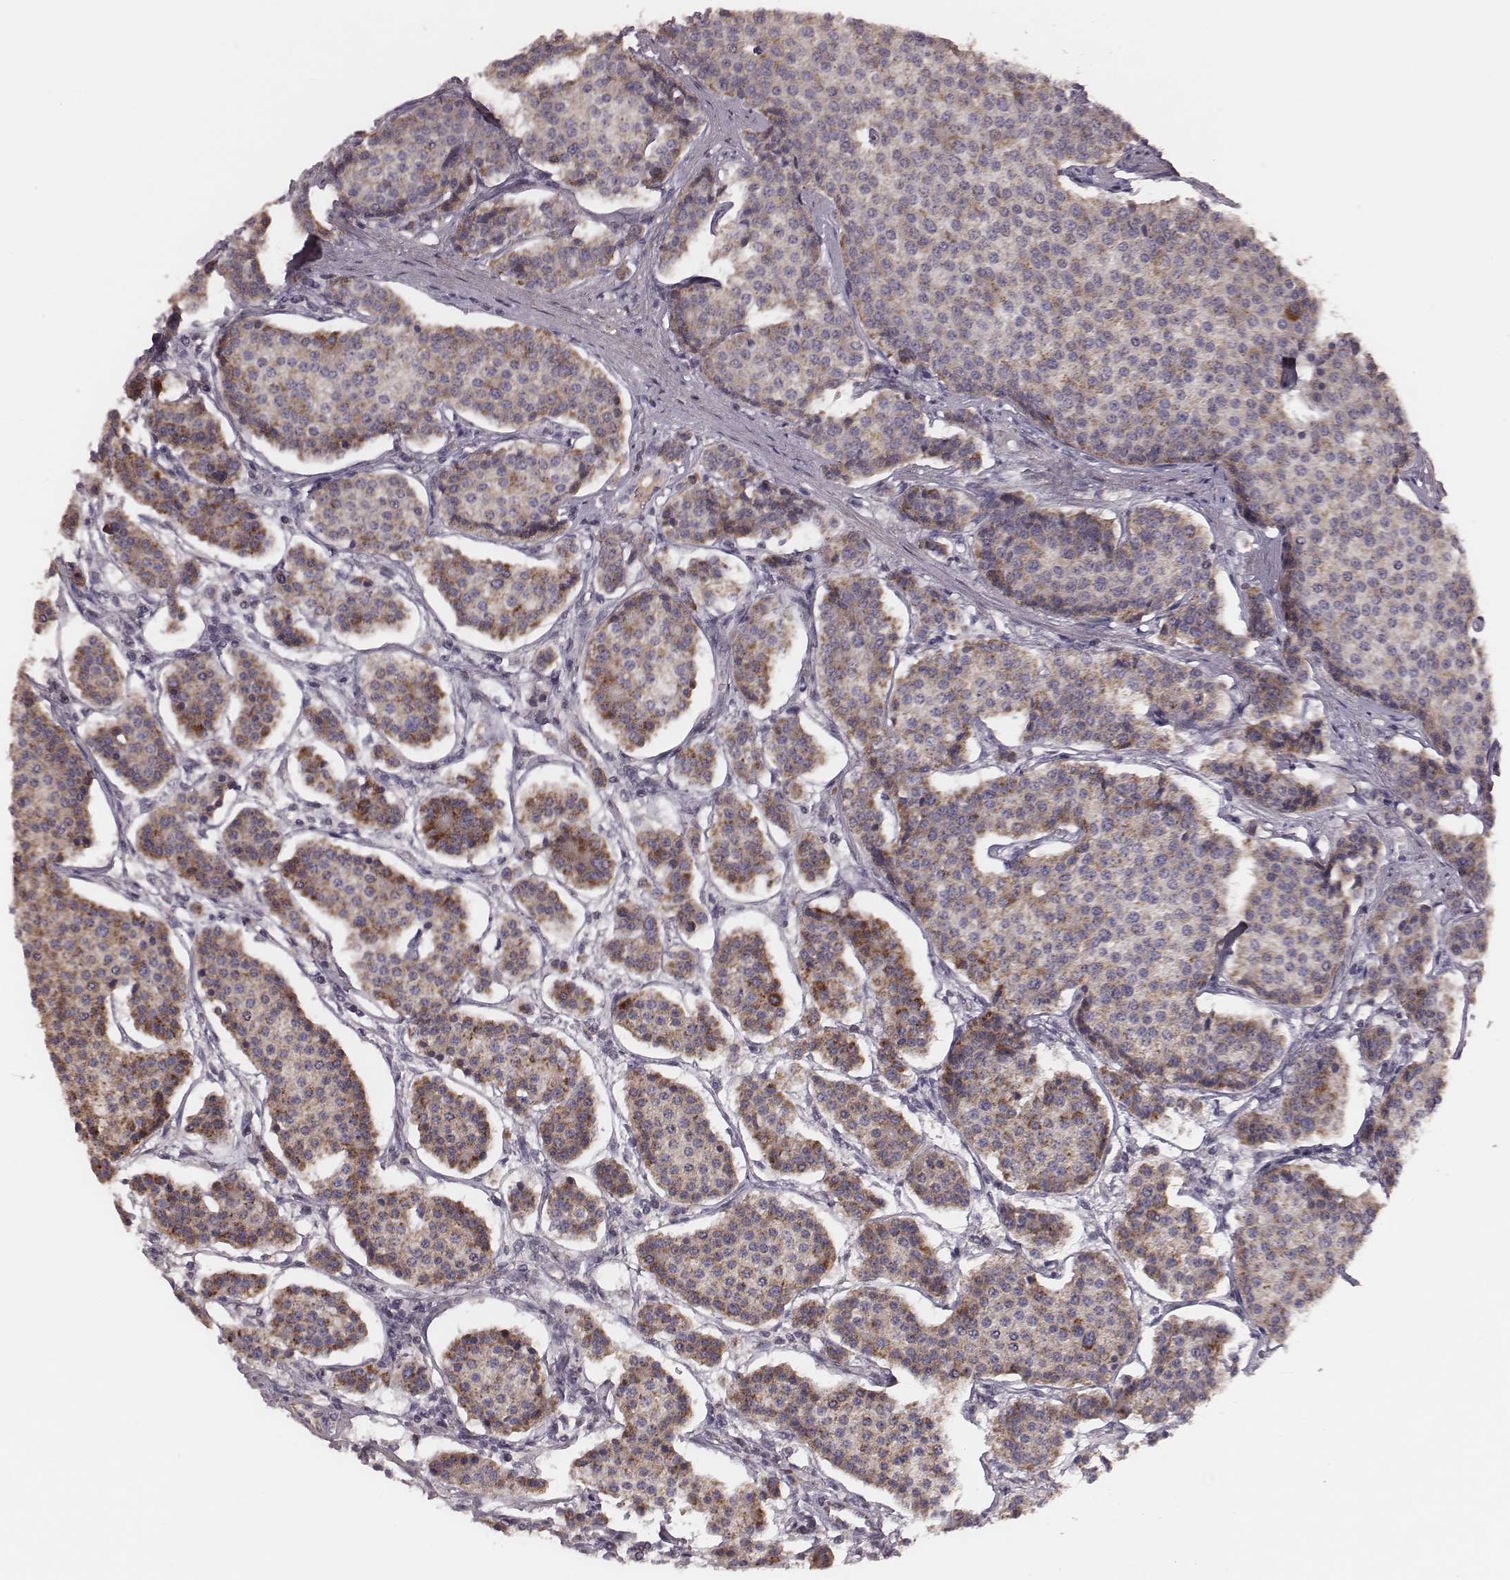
{"staining": {"intensity": "moderate", "quantity": "25%-75%", "location": "cytoplasmic/membranous"}, "tissue": "carcinoid", "cell_type": "Tumor cells", "image_type": "cancer", "snomed": [{"axis": "morphology", "description": "Carcinoid, malignant, NOS"}, {"axis": "topography", "description": "Small intestine"}], "caption": "A medium amount of moderate cytoplasmic/membranous positivity is identified in approximately 25%-75% of tumor cells in carcinoid tissue. (DAB (3,3'-diaminobenzidine) IHC, brown staining for protein, blue staining for nuclei).", "gene": "MRPS27", "patient": {"sex": "female", "age": 65}}